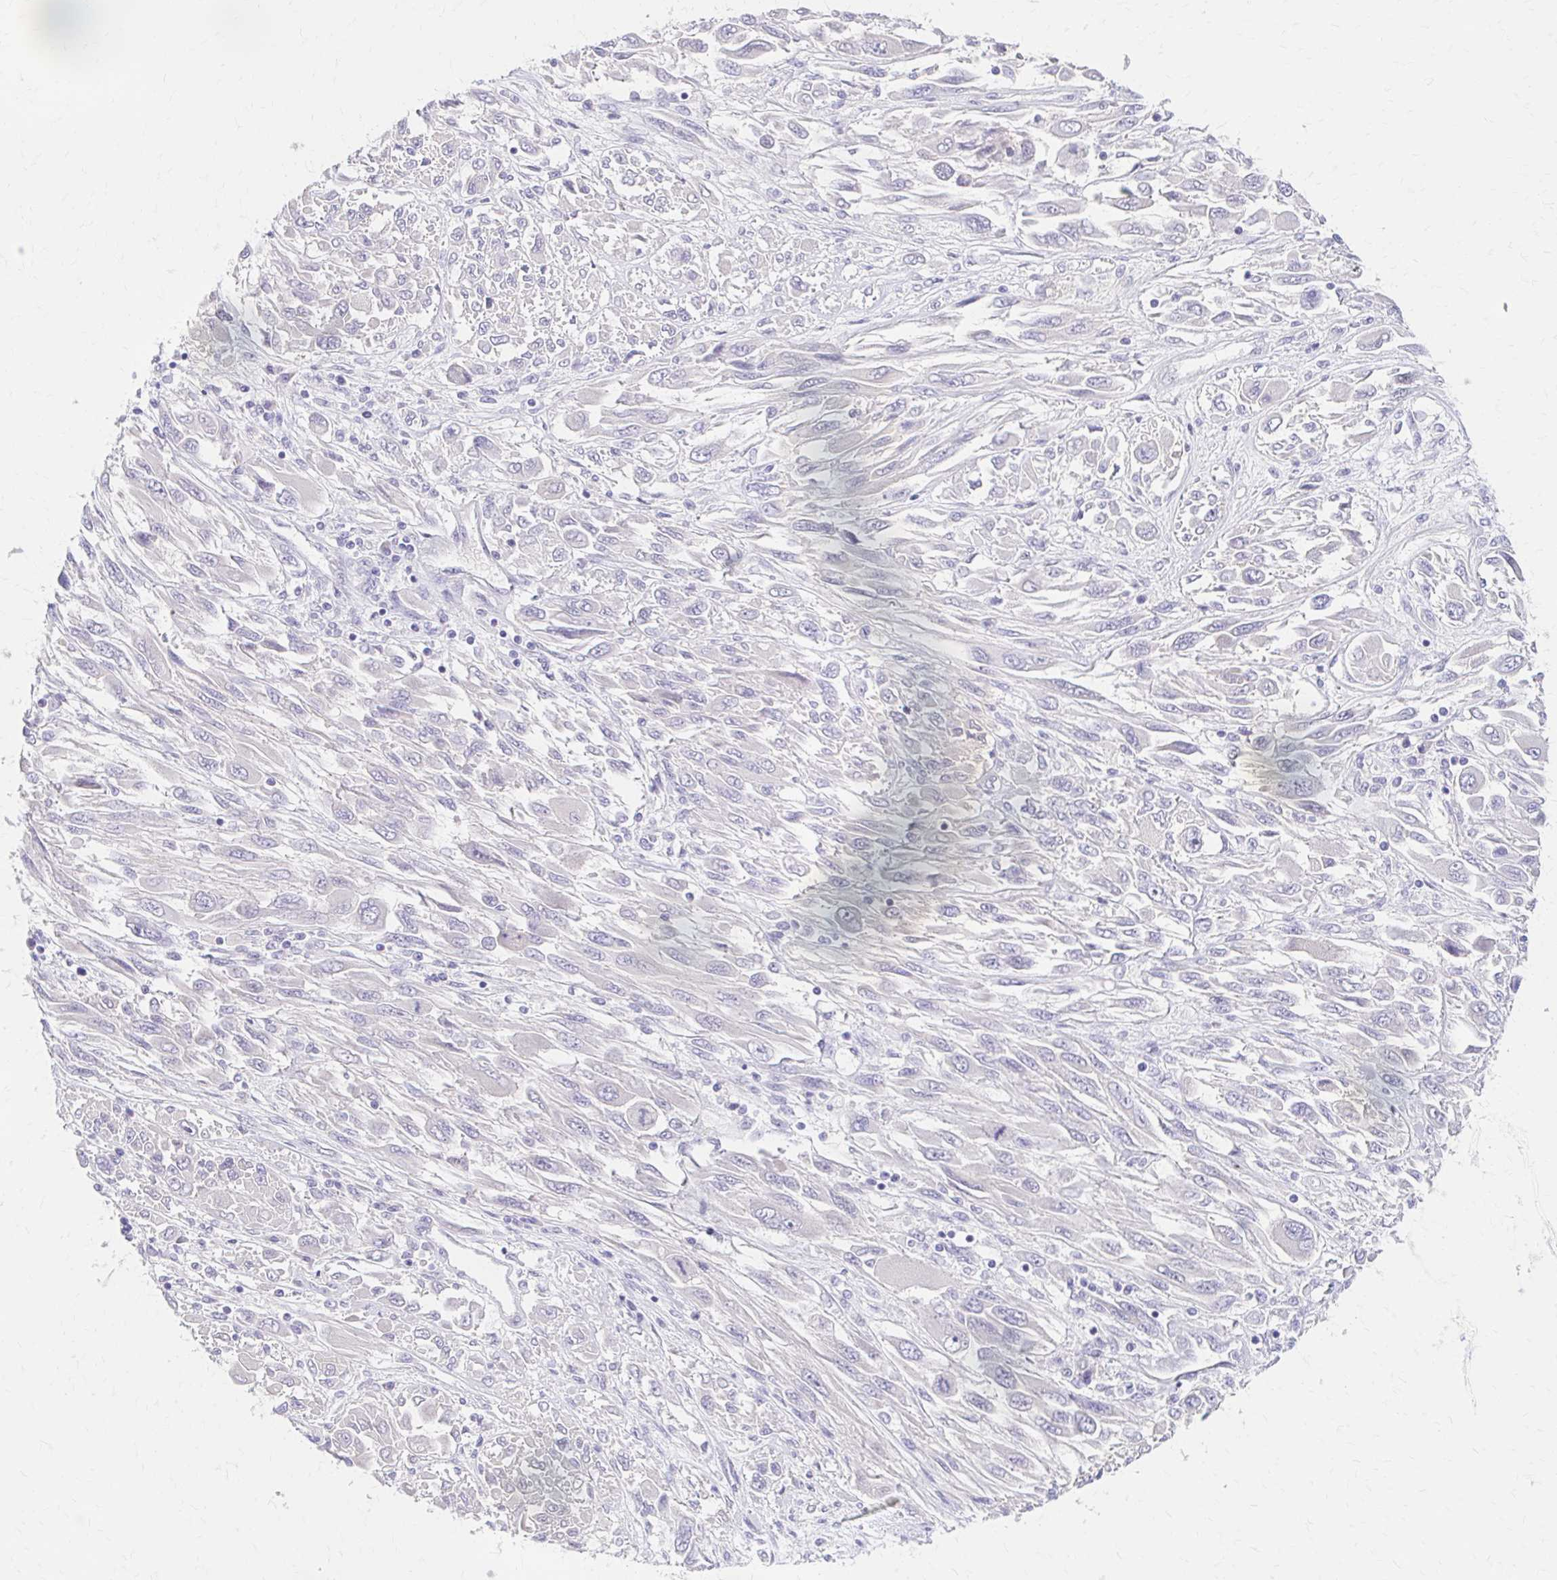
{"staining": {"intensity": "negative", "quantity": "none", "location": "none"}, "tissue": "melanoma", "cell_type": "Tumor cells", "image_type": "cancer", "snomed": [{"axis": "morphology", "description": "Malignant melanoma, NOS"}, {"axis": "topography", "description": "Skin"}], "caption": "The IHC histopathology image has no significant positivity in tumor cells of malignant melanoma tissue.", "gene": "AZGP1", "patient": {"sex": "female", "age": 91}}